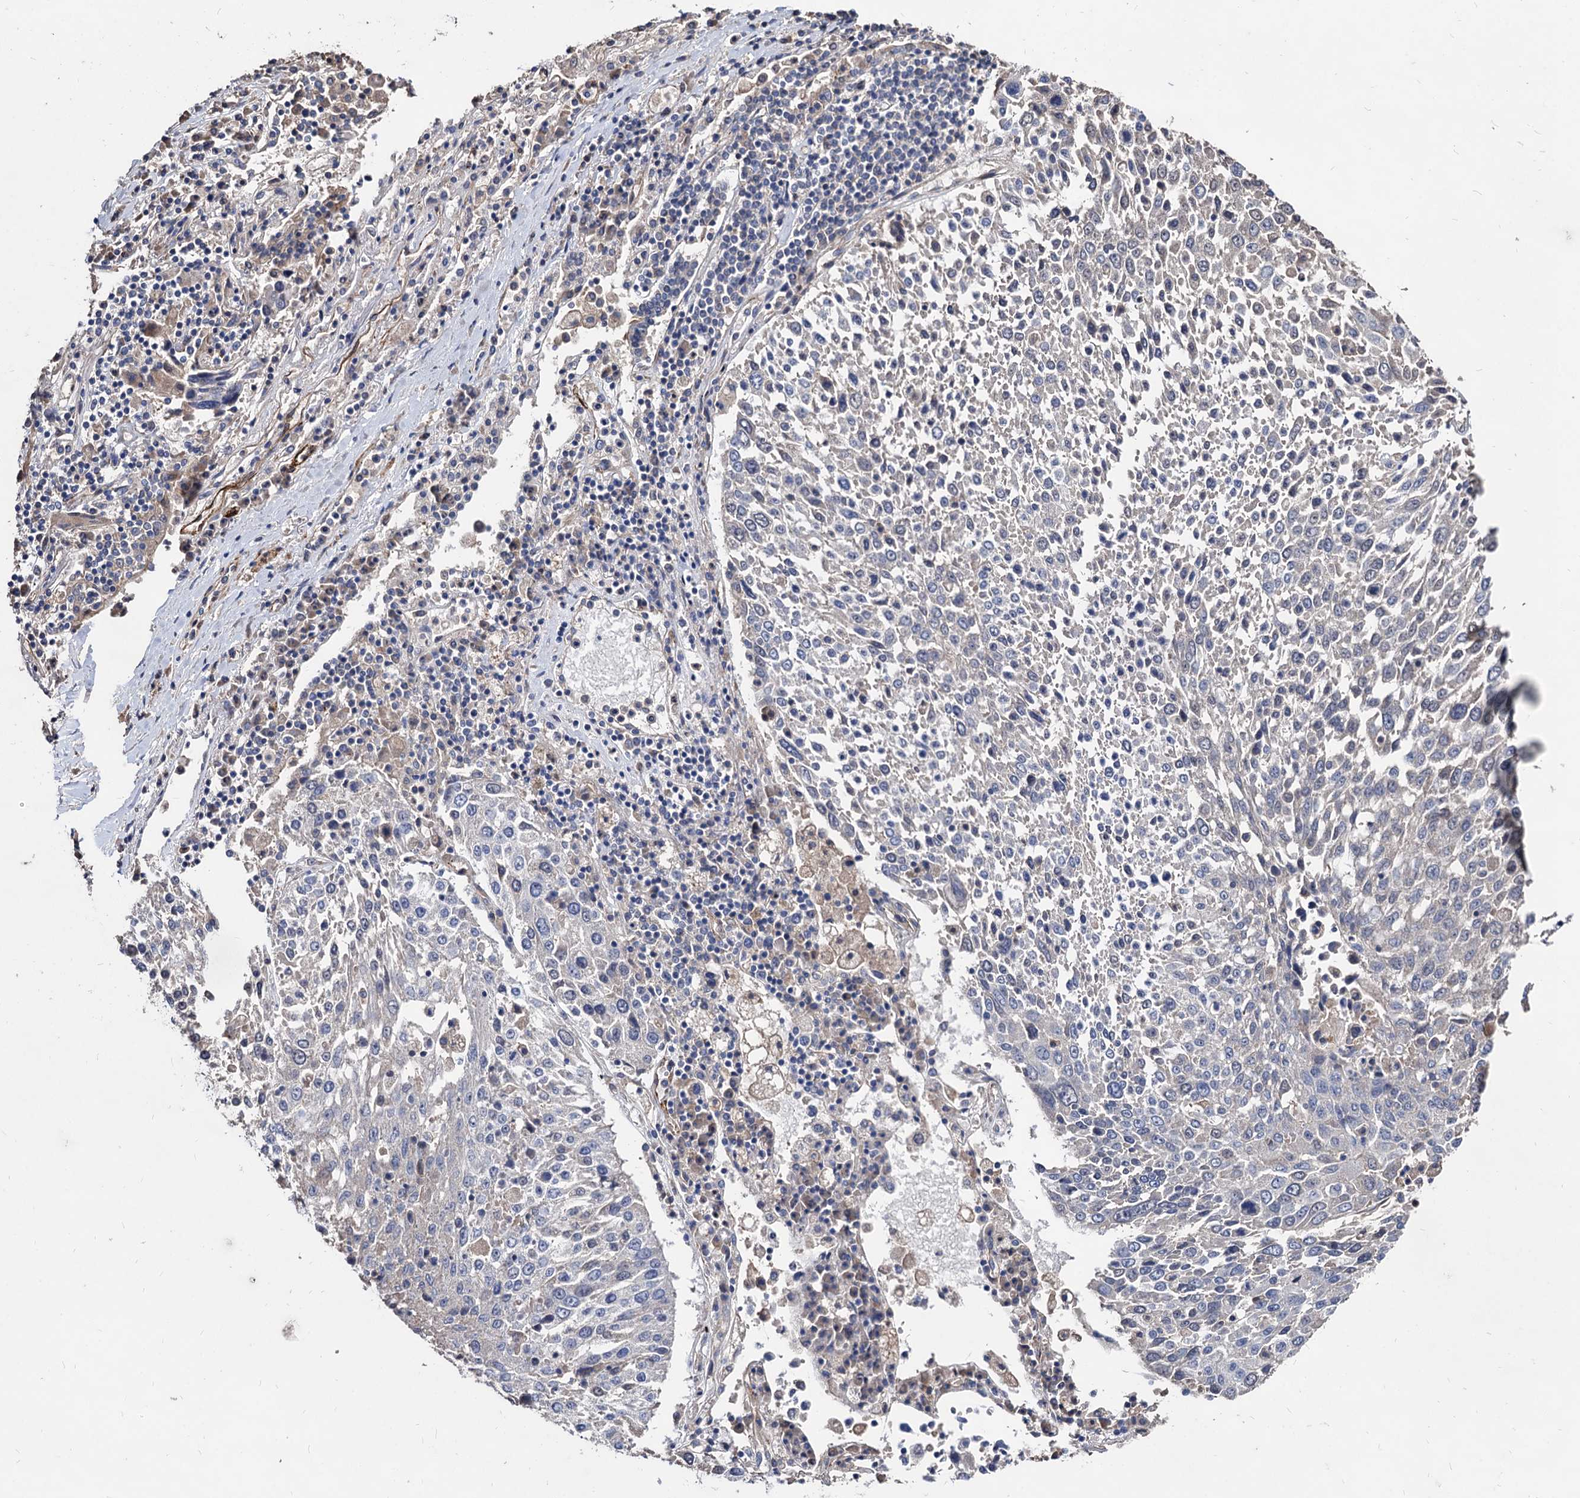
{"staining": {"intensity": "negative", "quantity": "none", "location": "none"}, "tissue": "lung cancer", "cell_type": "Tumor cells", "image_type": "cancer", "snomed": [{"axis": "morphology", "description": "Squamous cell carcinoma, NOS"}, {"axis": "topography", "description": "Lung"}], "caption": "This image is of lung squamous cell carcinoma stained with immunohistochemistry (IHC) to label a protein in brown with the nuclei are counter-stained blue. There is no expression in tumor cells.", "gene": "WDR11", "patient": {"sex": "male", "age": 65}}